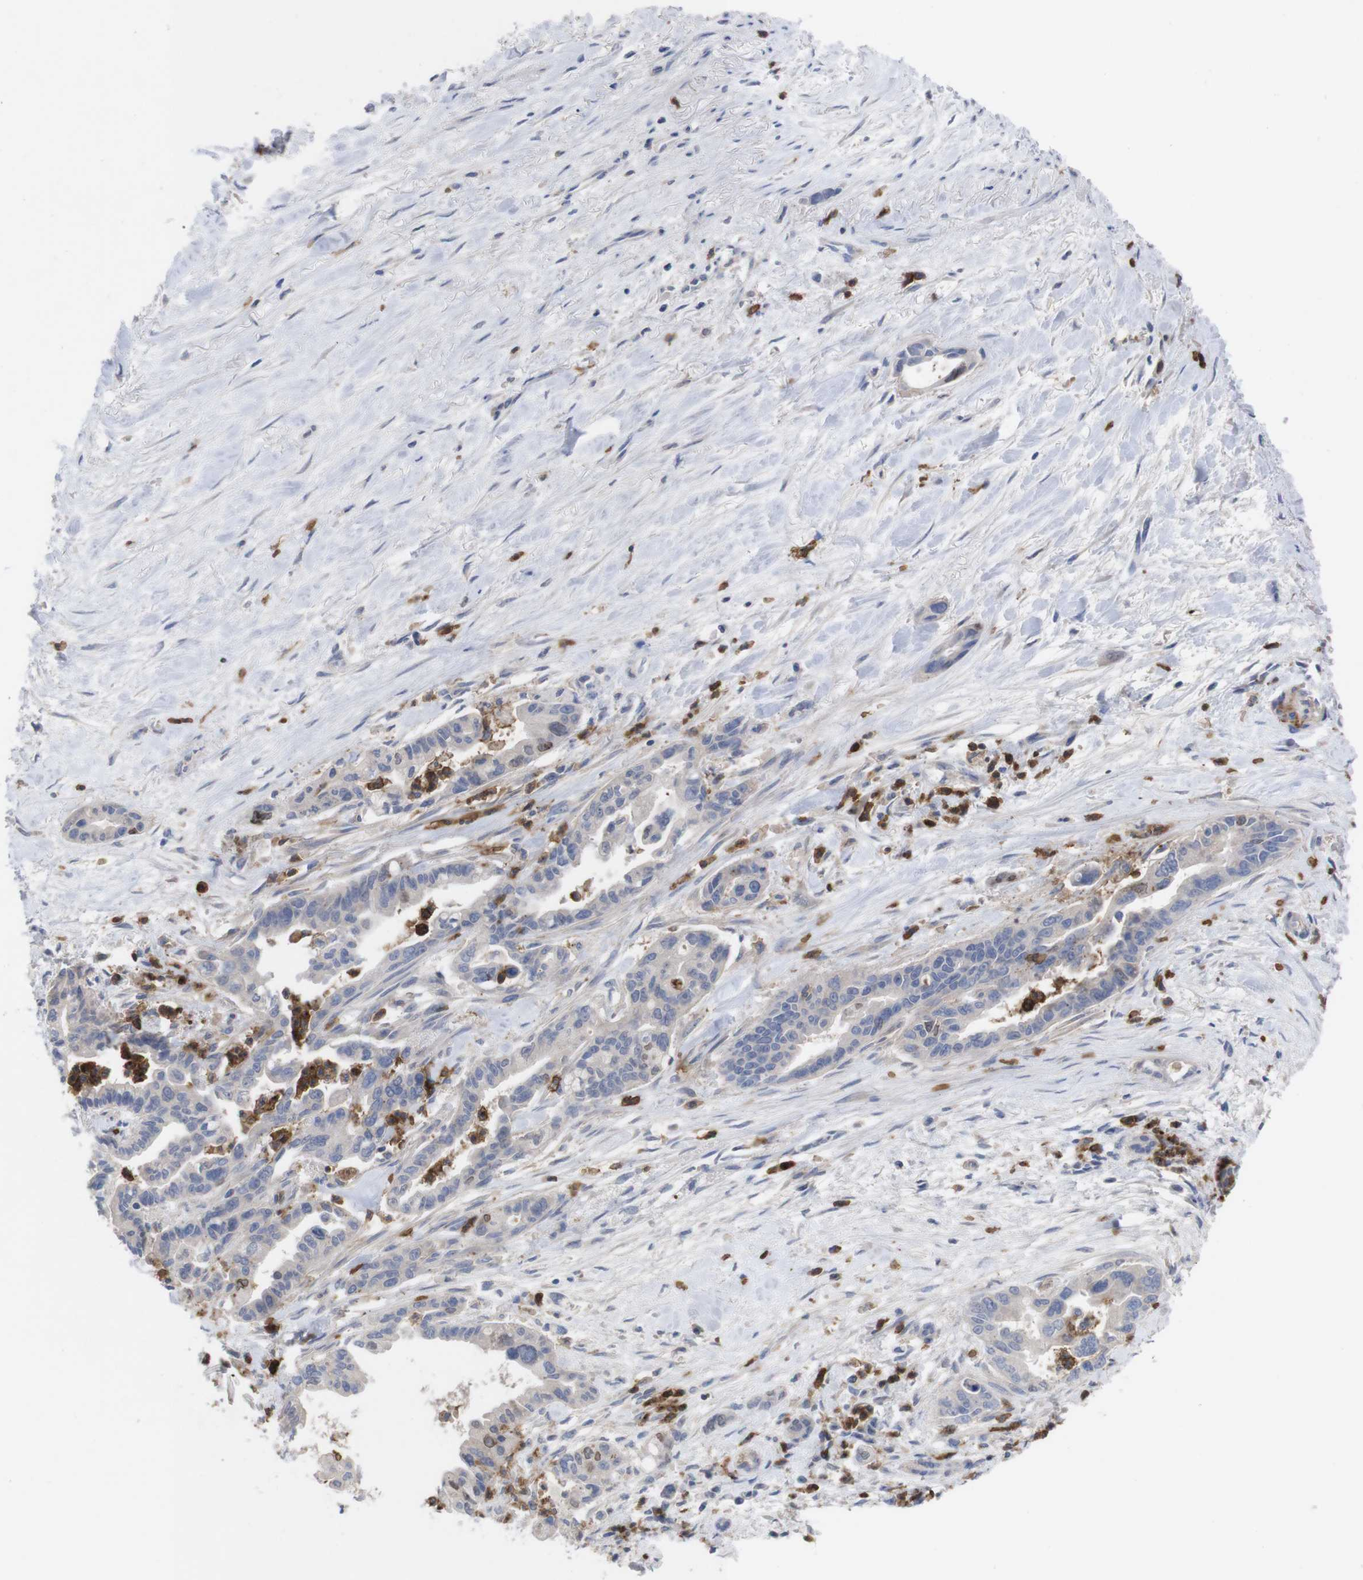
{"staining": {"intensity": "negative", "quantity": "none", "location": "none"}, "tissue": "pancreatic cancer", "cell_type": "Tumor cells", "image_type": "cancer", "snomed": [{"axis": "morphology", "description": "Adenocarcinoma, NOS"}, {"axis": "topography", "description": "Pancreas"}], "caption": "The IHC histopathology image has no significant expression in tumor cells of adenocarcinoma (pancreatic) tissue.", "gene": "C5AR1", "patient": {"sex": "male", "age": 70}}